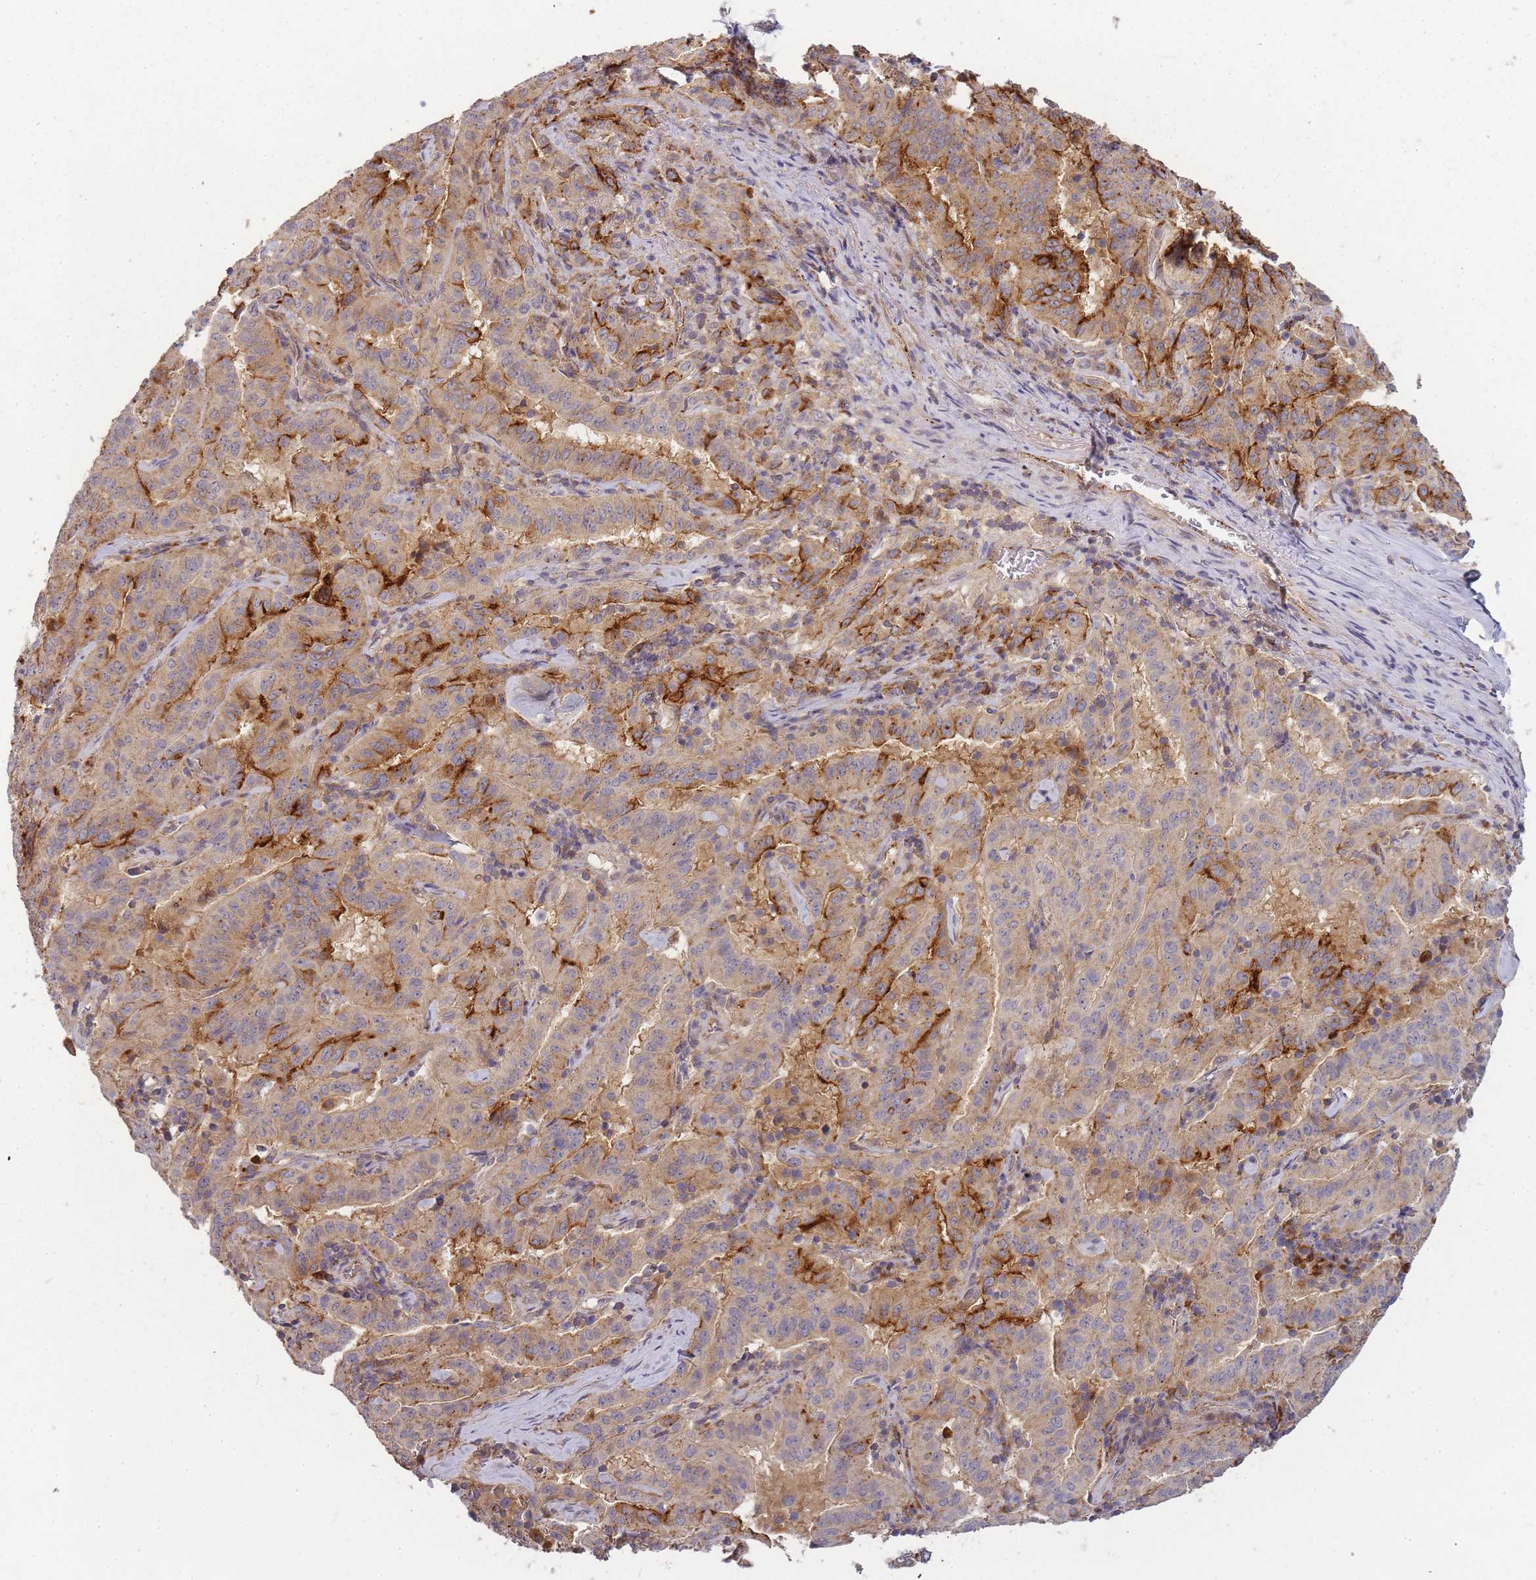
{"staining": {"intensity": "moderate", "quantity": "25%-75%", "location": "cytoplasmic/membranous"}, "tissue": "pancreatic cancer", "cell_type": "Tumor cells", "image_type": "cancer", "snomed": [{"axis": "morphology", "description": "Adenocarcinoma, NOS"}, {"axis": "topography", "description": "Pancreas"}], "caption": "Adenocarcinoma (pancreatic) stained with a brown dye shows moderate cytoplasmic/membranous positive expression in approximately 25%-75% of tumor cells.", "gene": "ATG5", "patient": {"sex": "male", "age": 63}}